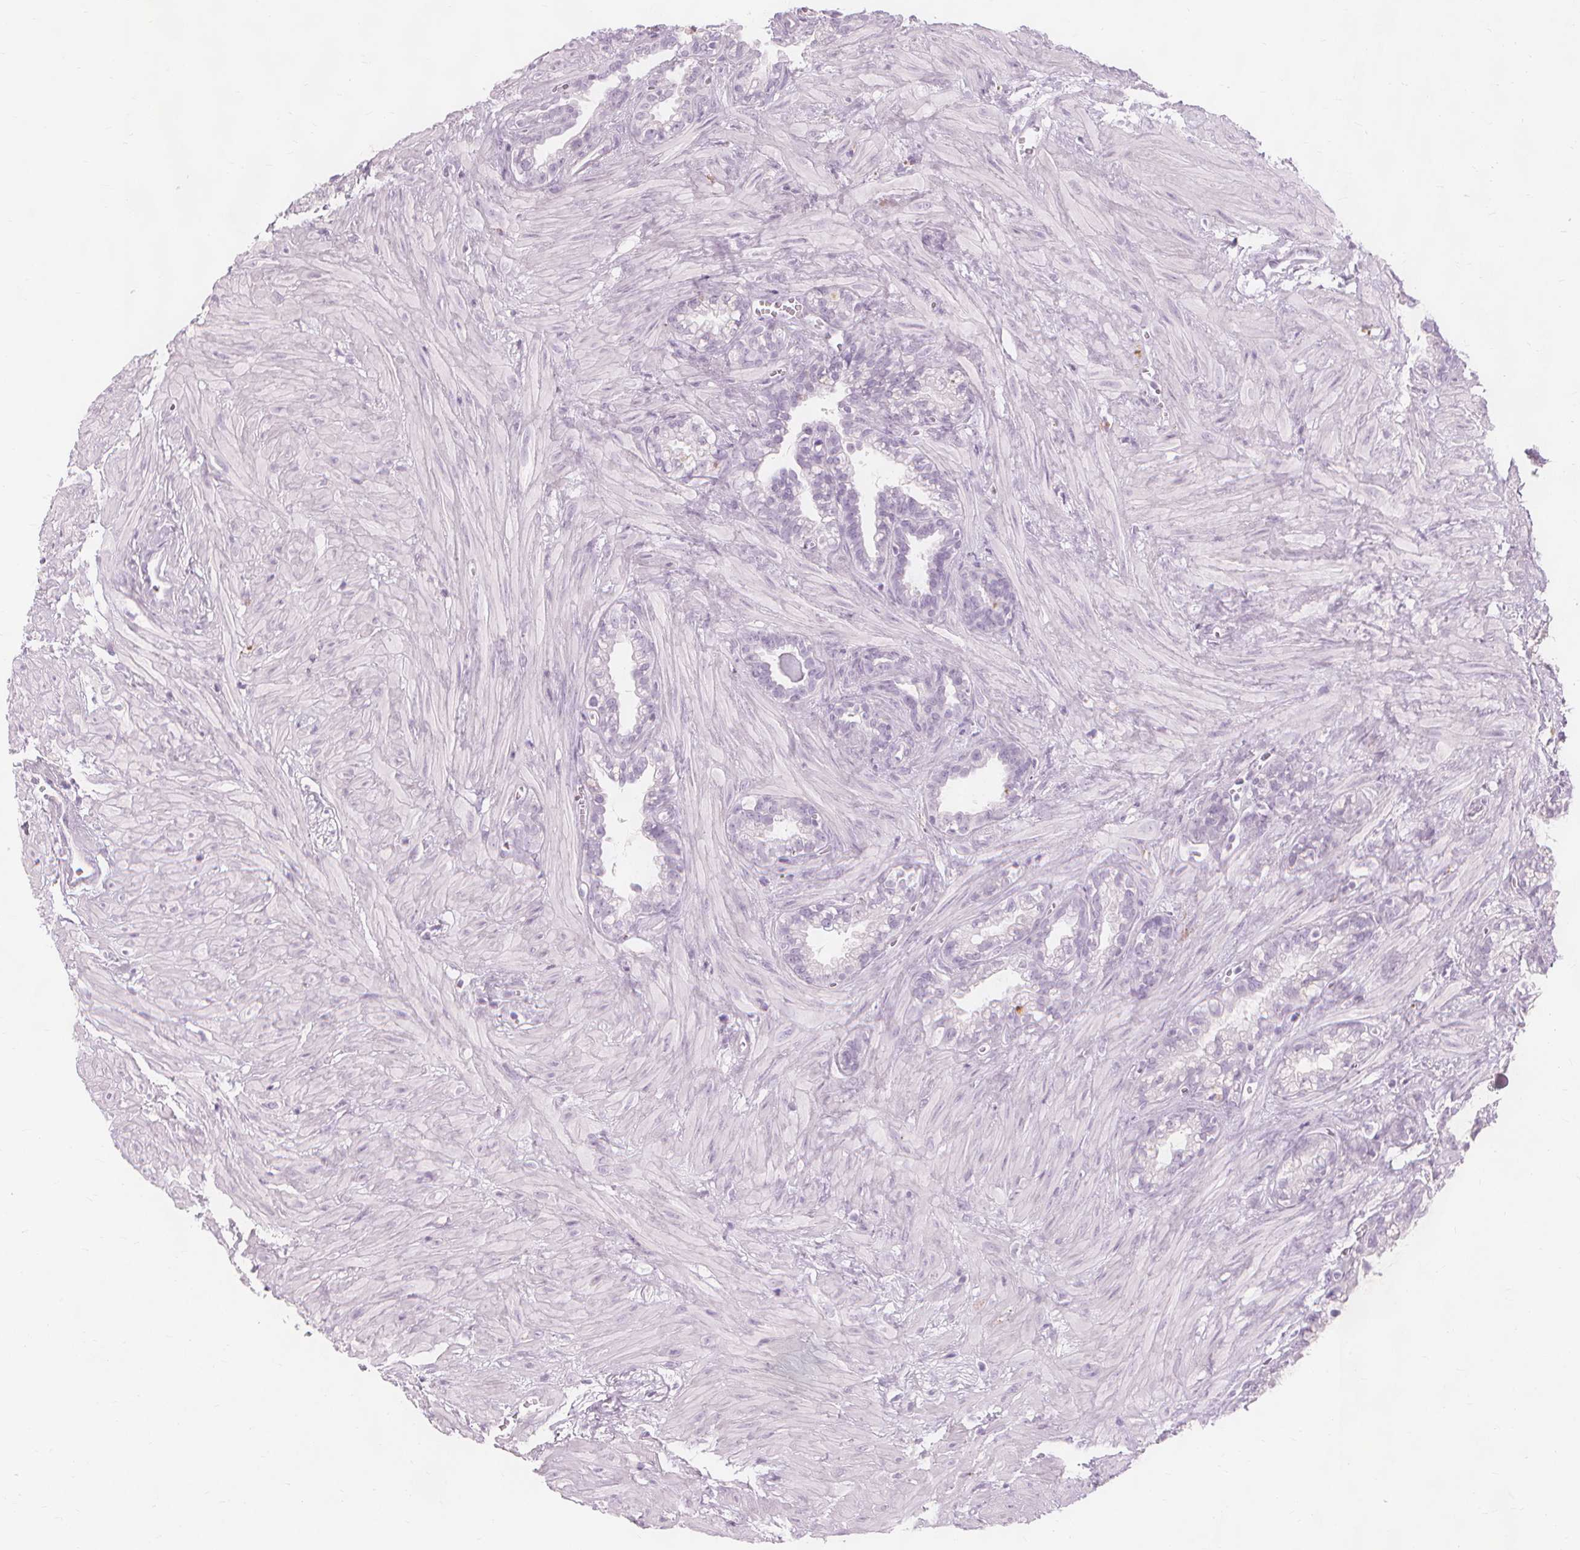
{"staining": {"intensity": "negative", "quantity": "none", "location": "none"}, "tissue": "seminal vesicle", "cell_type": "Glandular cells", "image_type": "normal", "snomed": [{"axis": "morphology", "description": "Normal tissue, NOS"}, {"axis": "topography", "description": "Seminal veicle"}], "caption": "DAB (3,3'-diaminobenzidine) immunohistochemical staining of unremarkable seminal vesicle reveals no significant expression in glandular cells. (Brightfield microscopy of DAB immunohistochemistry at high magnification).", "gene": "TFF1", "patient": {"sex": "male", "age": 76}}